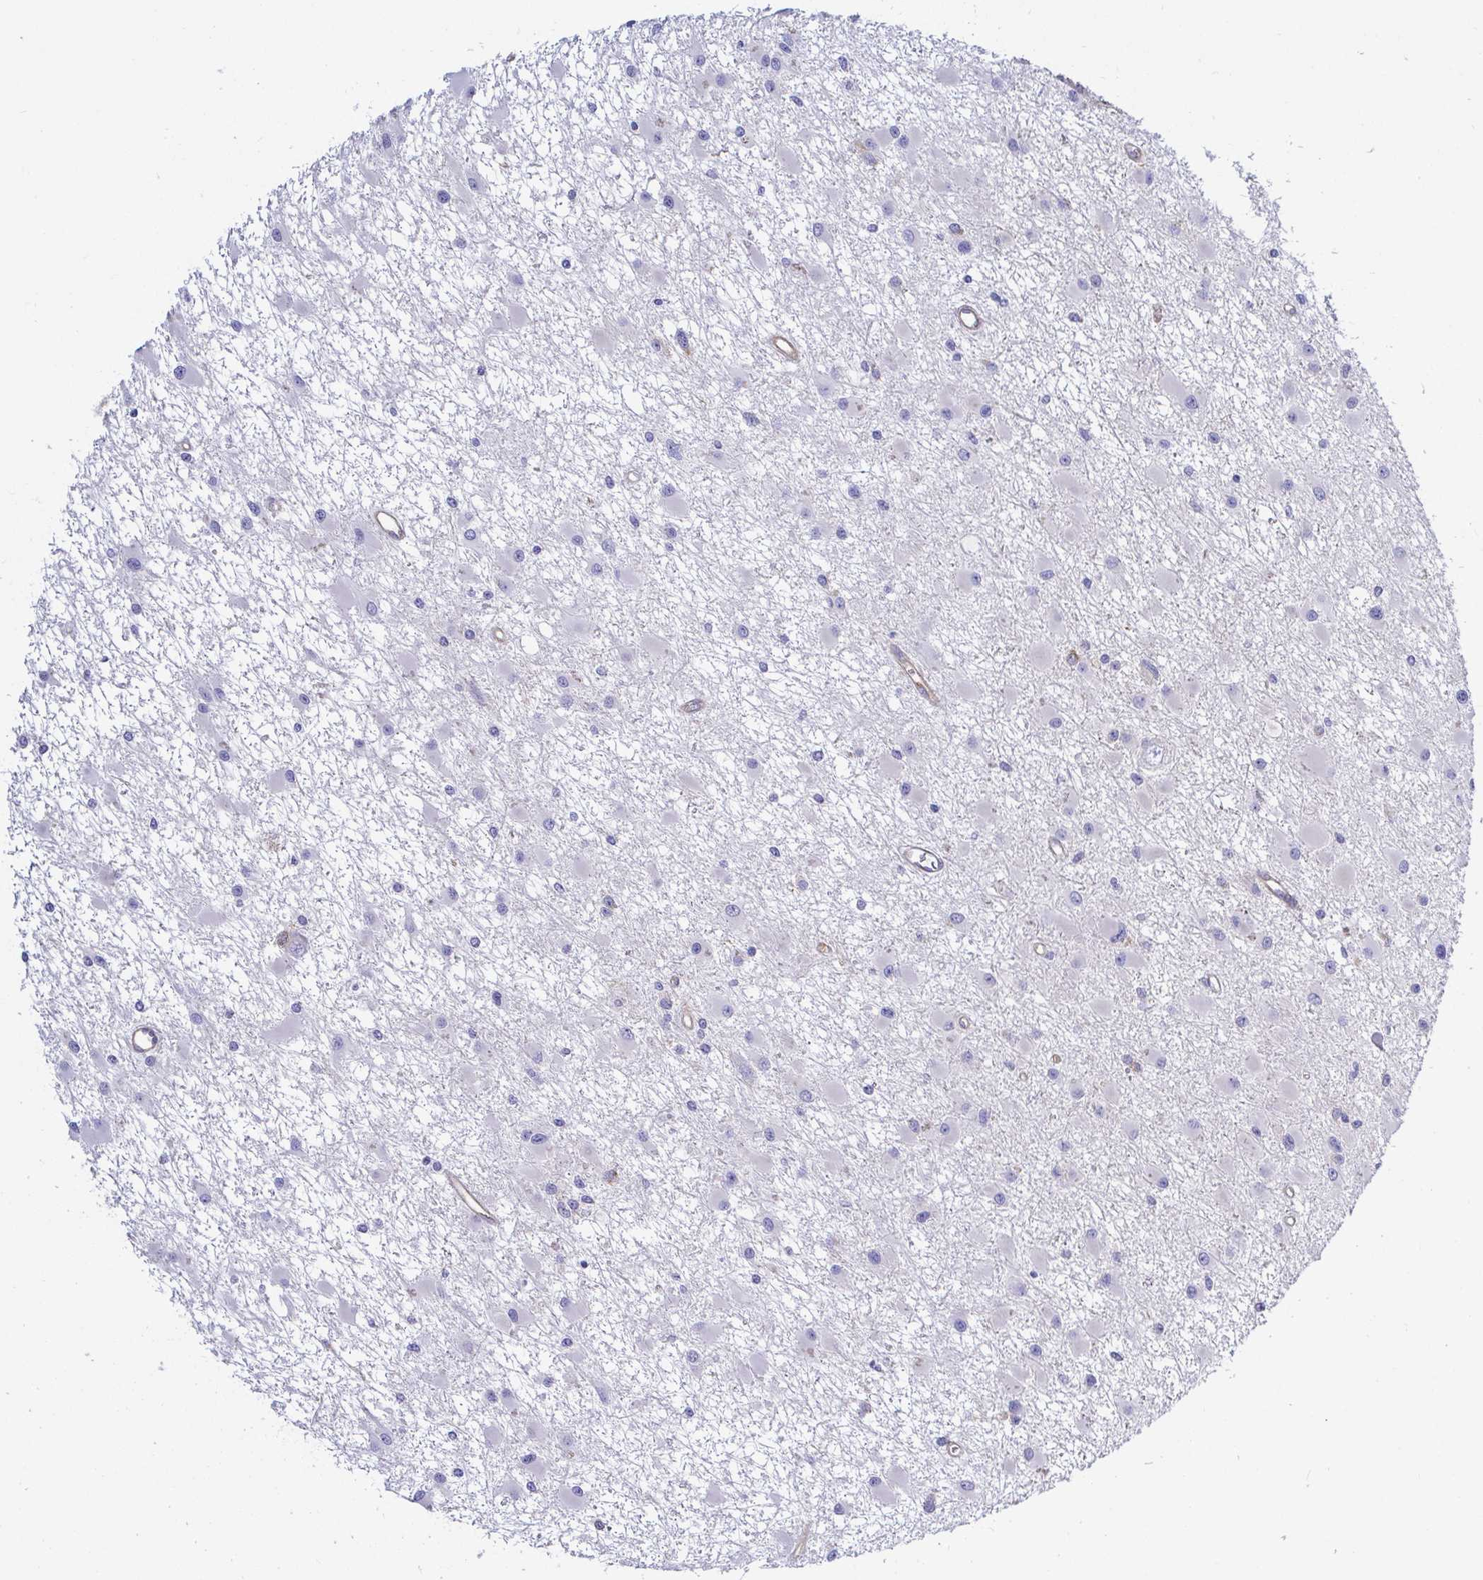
{"staining": {"intensity": "negative", "quantity": "none", "location": "none"}, "tissue": "glioma", "cell_type": "Tumor cells", "image_type": "cancer", "snomed": [{"axis": "morphology", "description": "Glioma, malignant, High grade"}, {"axis": "topography", "description": "Brain"}], "caption": "Immunohistochemical staining of human malignant high-grade glioma exhibits no significant expression in tumor cells.", "gene": "ARL4D", "patient": {"sex": "male", "age": 54}}